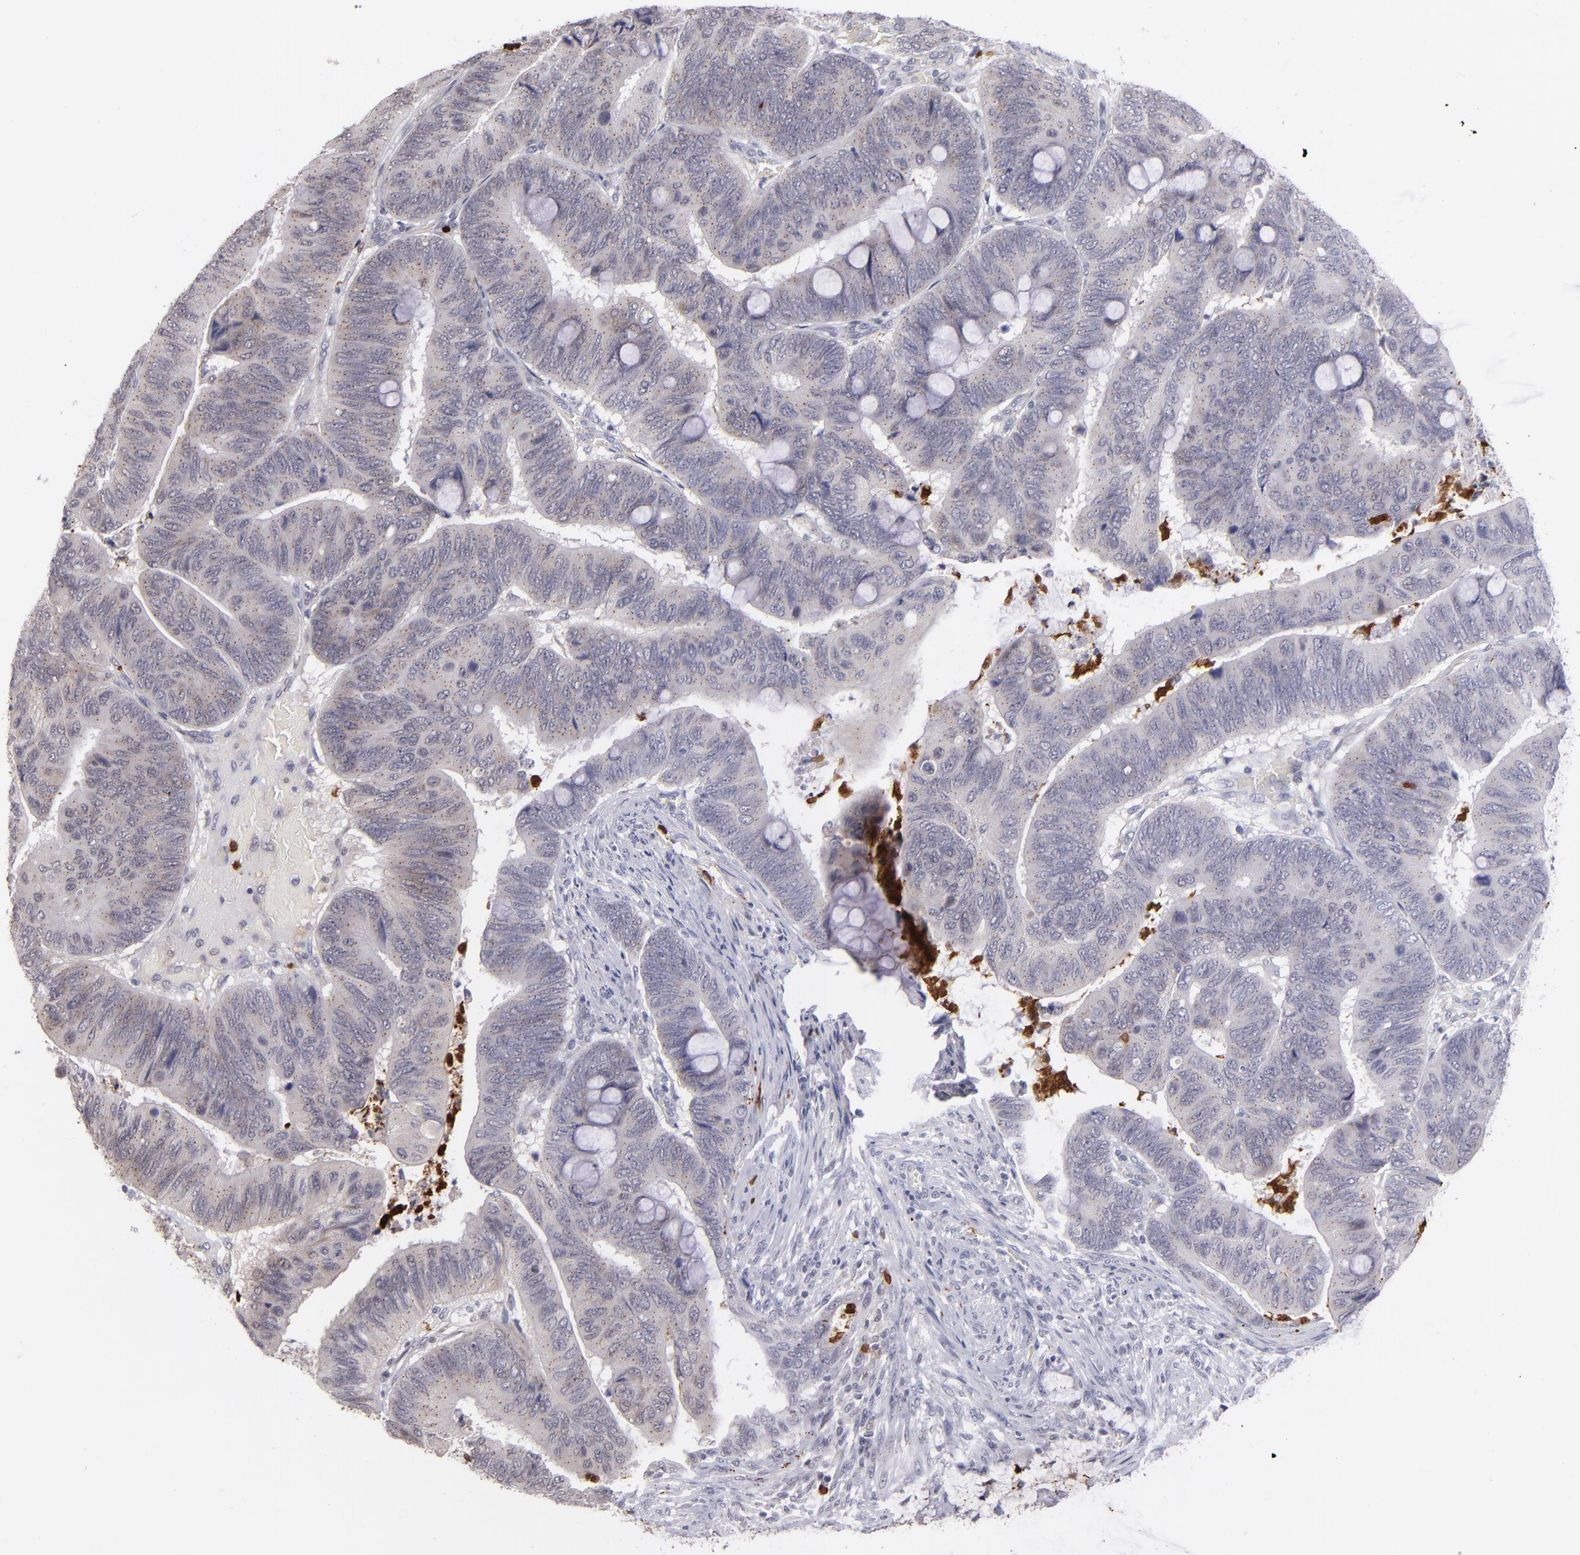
{"staining": {"intensity": "weak", "quantity": "<25%", "location": "cytoplasmic/membranous"}, "tissue": "colorectal cancer", "cell_type": "Tumor cells", "image_type": "cancer", "snomed": [{"axis": "morphology", "description": "Normal tissue, NOS"}, {"axis": "morphology", "description": "Adenocarcinoma, NOS"}, {"axis": "topography", "description": "Rectum"}], "caption": "IHC micrograph of human colorectal adenocarcinoma stained for a protein (brown), which reveals no staining in tumor cells. Brightfield microscopy of IHC stained with DAB (3,3'-diaminobenzidine) (brown) and hematoxylin (blue), captured at high magnification.", "gene": "RXRG", "patient": {"sex": "male", "age": 92}}